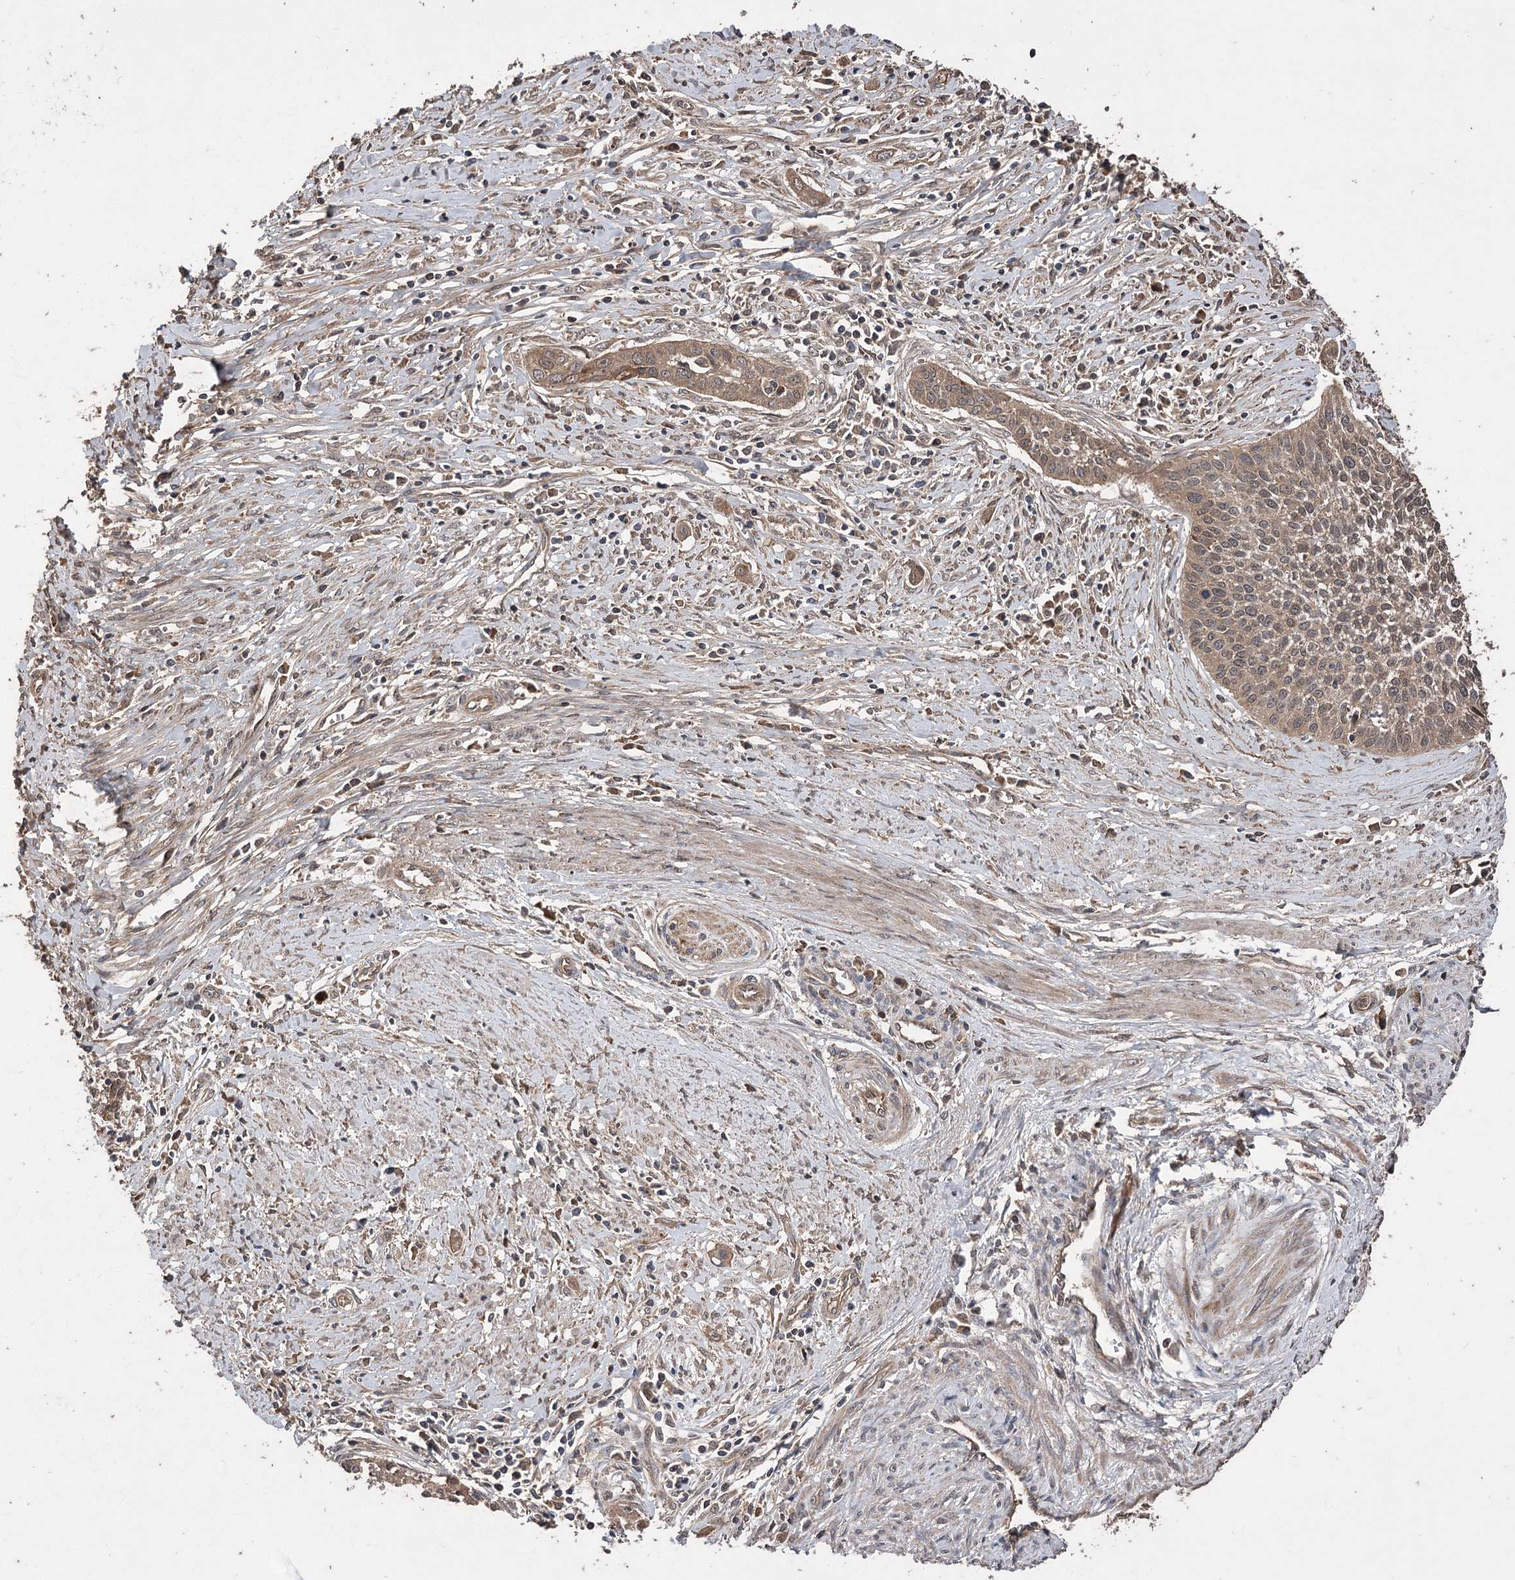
{"staining": {"intensity": "moderate", "quantity": ">75%", "location": "cytoplasmic/membranous"}, "tissue": "cervical cancer", "cell_type": "Tumor cells", "image_type": "cancer", "snomed": [{"axis": "morphology", "description": "Squamous cell carcinoma, NOS"}, {"axis": "topography", "description": "Cervix"}], "caption": "Protein staining exhibits moderate cytoplasmic/membranous positivity in approximately >75% of tumor cells in cervical cancer (squamous cell carcinoma).", "gene": "RASSF3", "patient": {"sex": "female", "age": 34}}